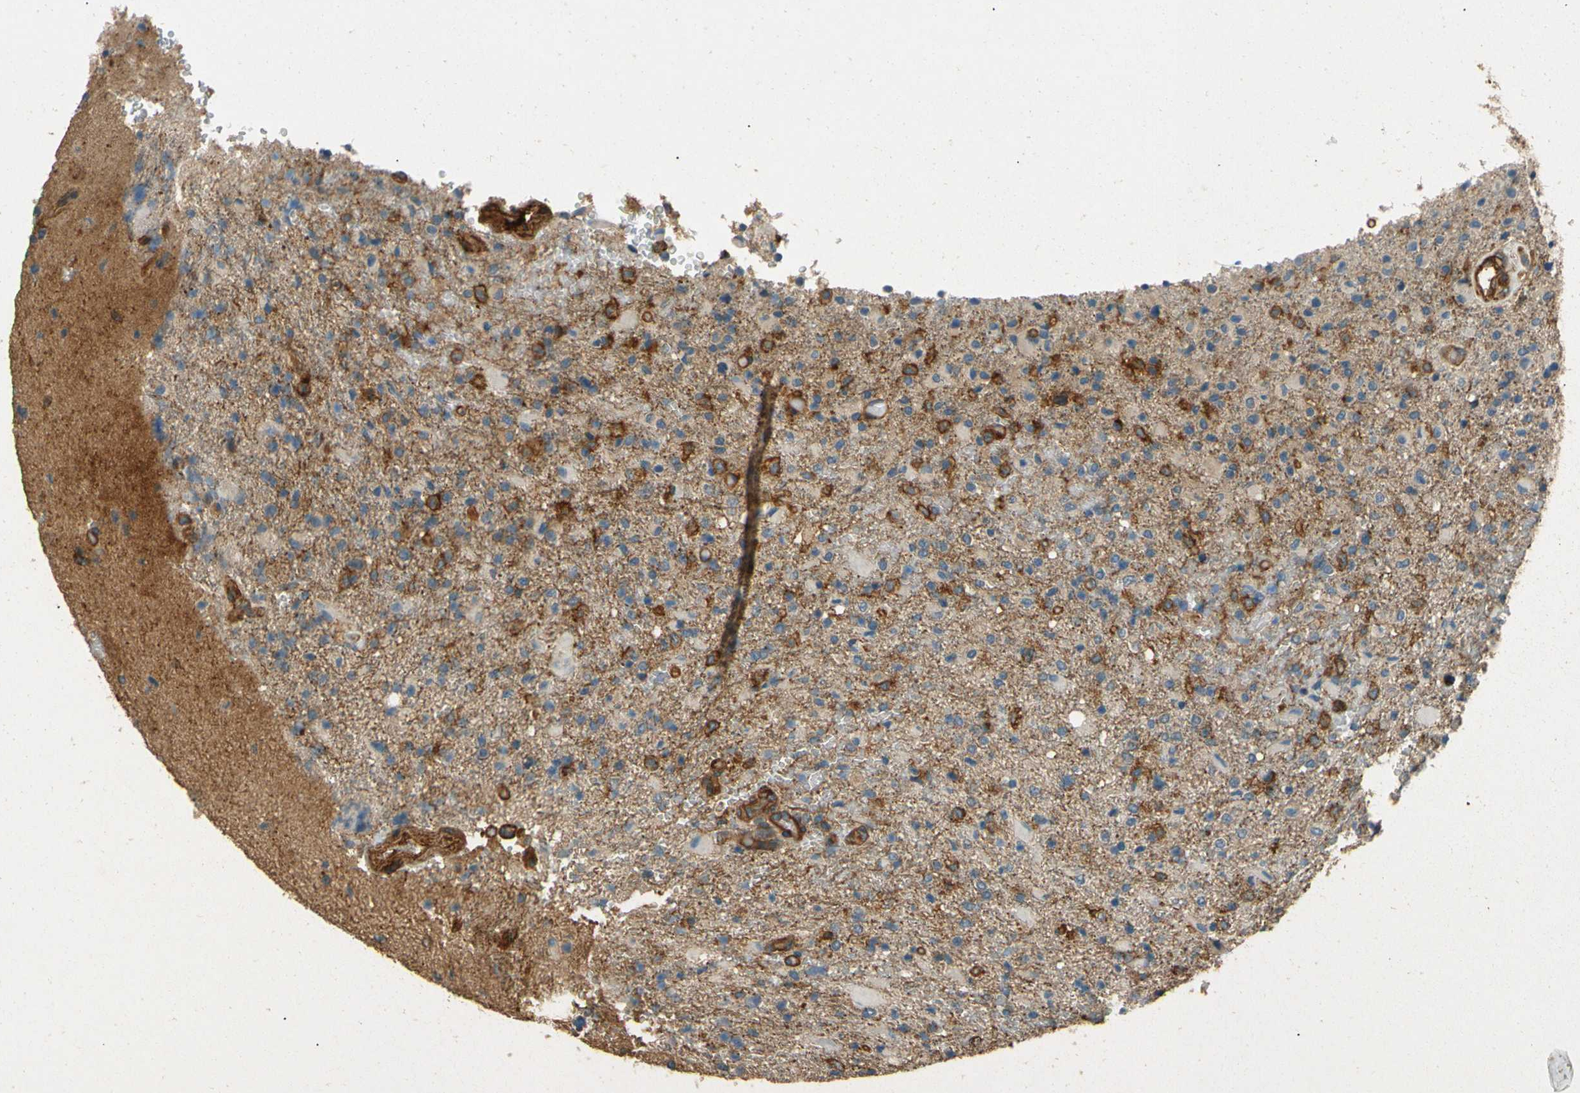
{"staining": {"intensity": "weak", "quantity": "25%-75%", "location": "cytoplasmic/membranous"}, "tissue": "glioma", "cell_type": "Tumor cells", "image_type": "cancer", "snomed": [{"axis": "morphology", "description": "Glioma, malignant, High grade"}, {"axis": "topography", "description": "Brain"}], "caption": "Malignant glioma (high-grade) tissue demonstrates weak cytoplasmic/membranous positivity in approximately 25%-75% of tumor cells, visualized by immunohistochemistry.", "gene": "ENTPD1", "patient": {"sex": "male", "age": 71}}